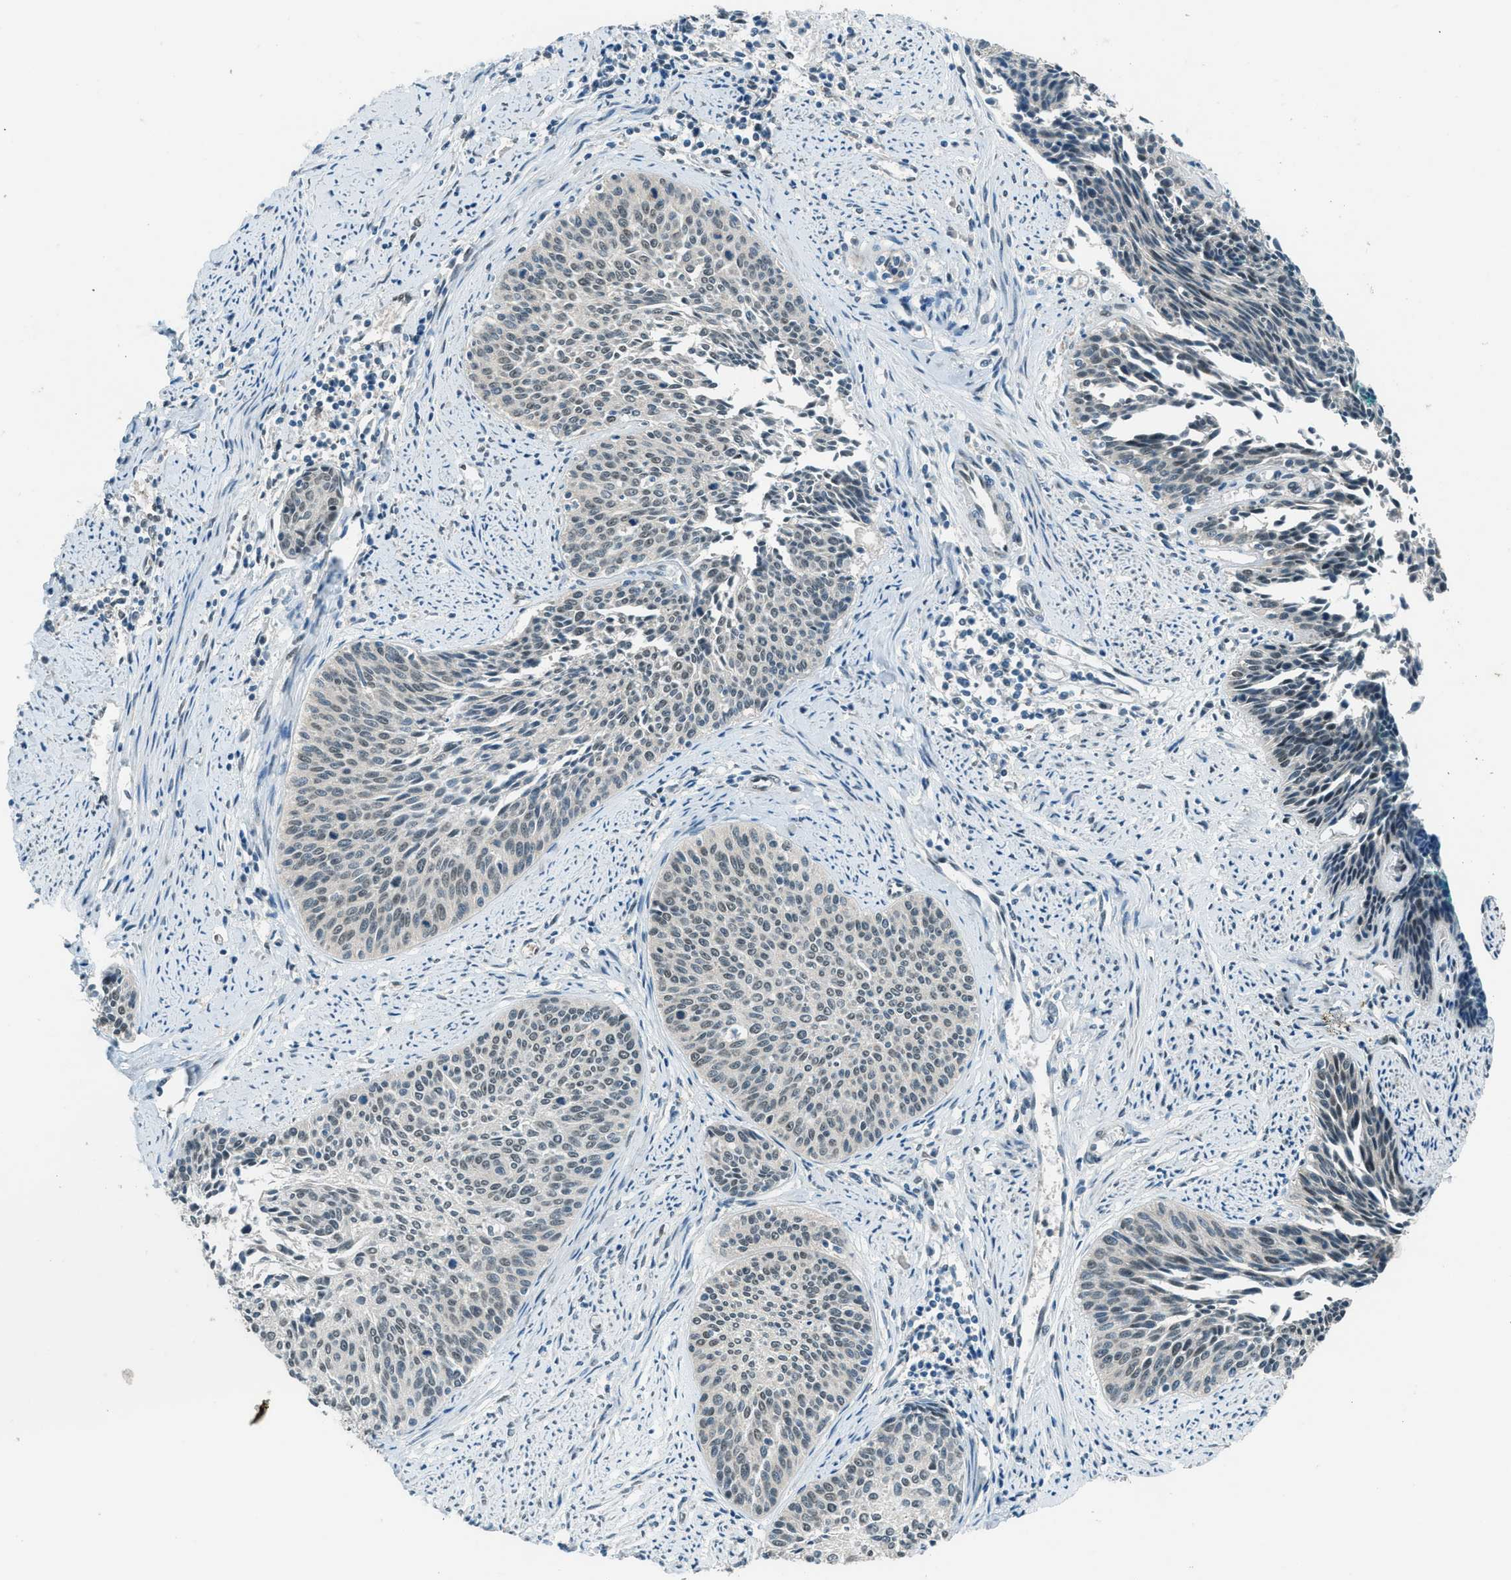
{"staining": {"intensity": "negative", "quantity": "none", "location": "none"}, "tissue": "cervical cancer", "cell_type": "Tumor cells", "image_type": "cancer", "snomed": [{"axis": "morphology", "description": "Squamous cell carcinoma, NOS"}, {"axis": "topography", "description": "Cervix"}], "caption": "High power microscopy image of an immunohistochemistry micrograph of cervical cancer (squamous cell carcinoma), revealing no significant staining in tumor cells. (DAB (3,3'-diaminobenzidine) immunohistochemistry visualized using brightfield microscopy, high magnification).", "gene": "NPEPL1", "patient": {"sex": "female", "age": 55}}